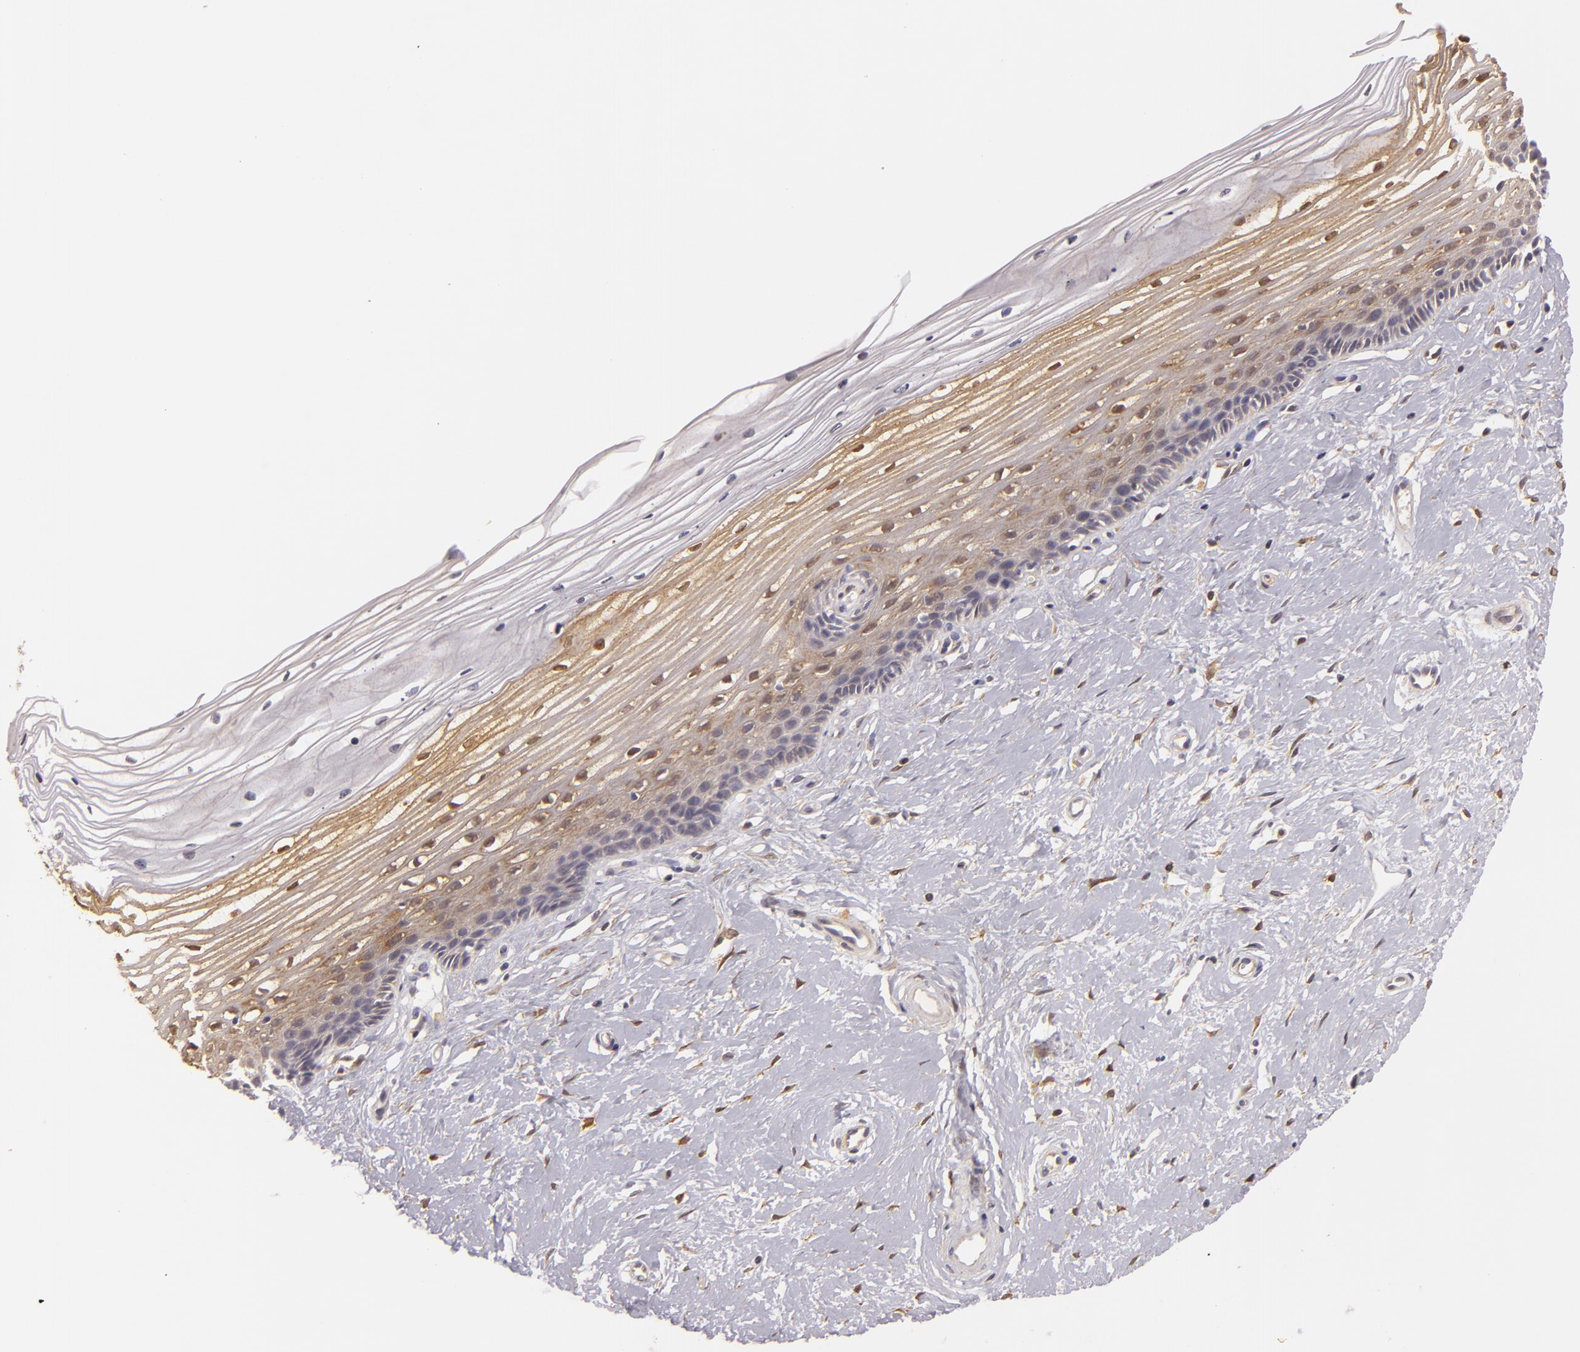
{"staining": {"intensity": "moderate", "quantity": ">75%", "location": "cytoplasmic/membranous"}, "tissue": "cervix", "cell_type": "Glandular cells", "image_type": "normal", "snomed": [{"axis": "morphology", "description": "Normal tissue, NOS"}, {"axis": "topography", "description": "Cervix"}], "caption": "Cervix stained with DAB immunohistochemistry demonstrates medium levels of moderate cytoplasmic/membranous positivity in approximately >75% of glandular cells.", "gene": "TOM1", "patient": {"sex": "female", "age": 40}}